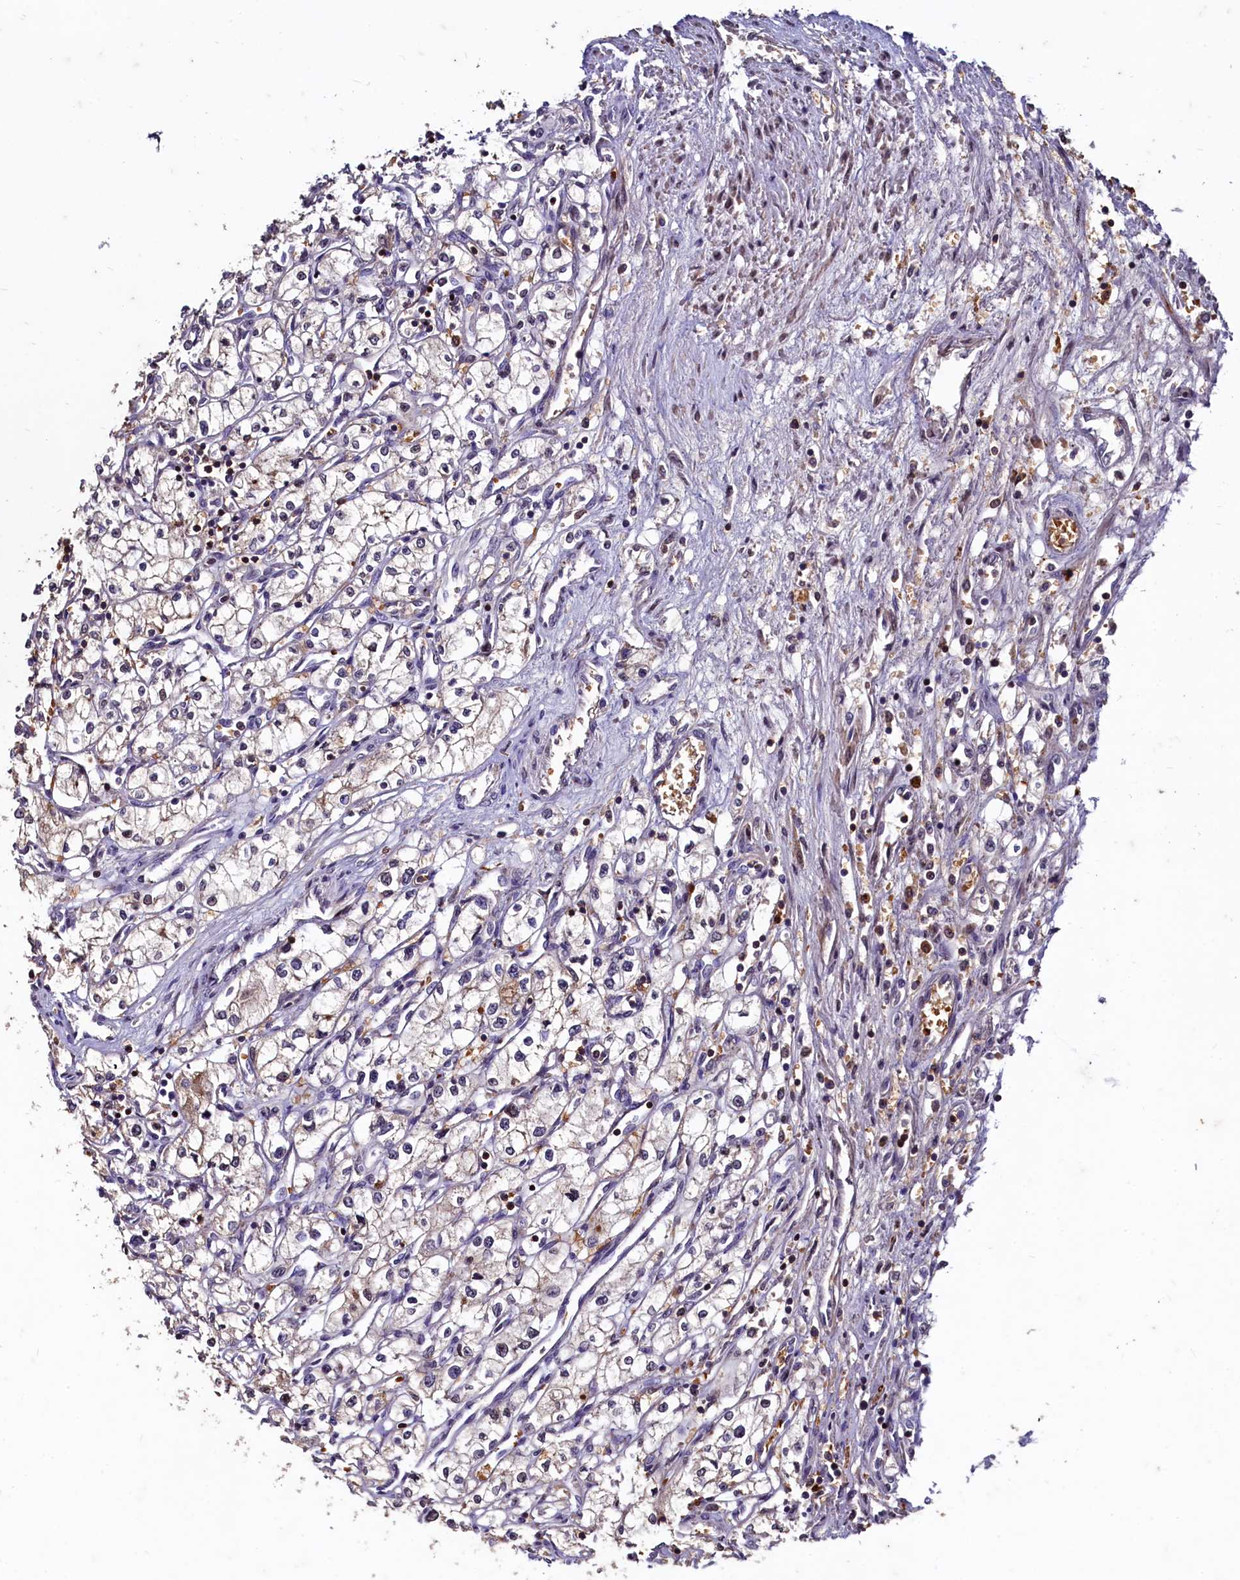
{"staining": {"intensity": "negative", "quantity": "none", "location": "none"}, "tissue": "renal cancer", "cell_type": "Tumor cells", "image_type": "cancer", "snomed": [{"axis": "morphology", "description": "Adenocarcinoma, NOS"}, {"axis": "topography", "description": "Kidney"}], "caption": "DAB (3,3'-diaminobenzidine) immunohistochemical staining of human renal adenocarcinoma demonstrates no significant expression in tumor cells. (DAB (3,3'-diaminobenzidine) immunohistochemistry (IHC) with hematoxylin counter stain).", "gene": "CSTPP1", "patient": {"sex": "male", "age": 59}}